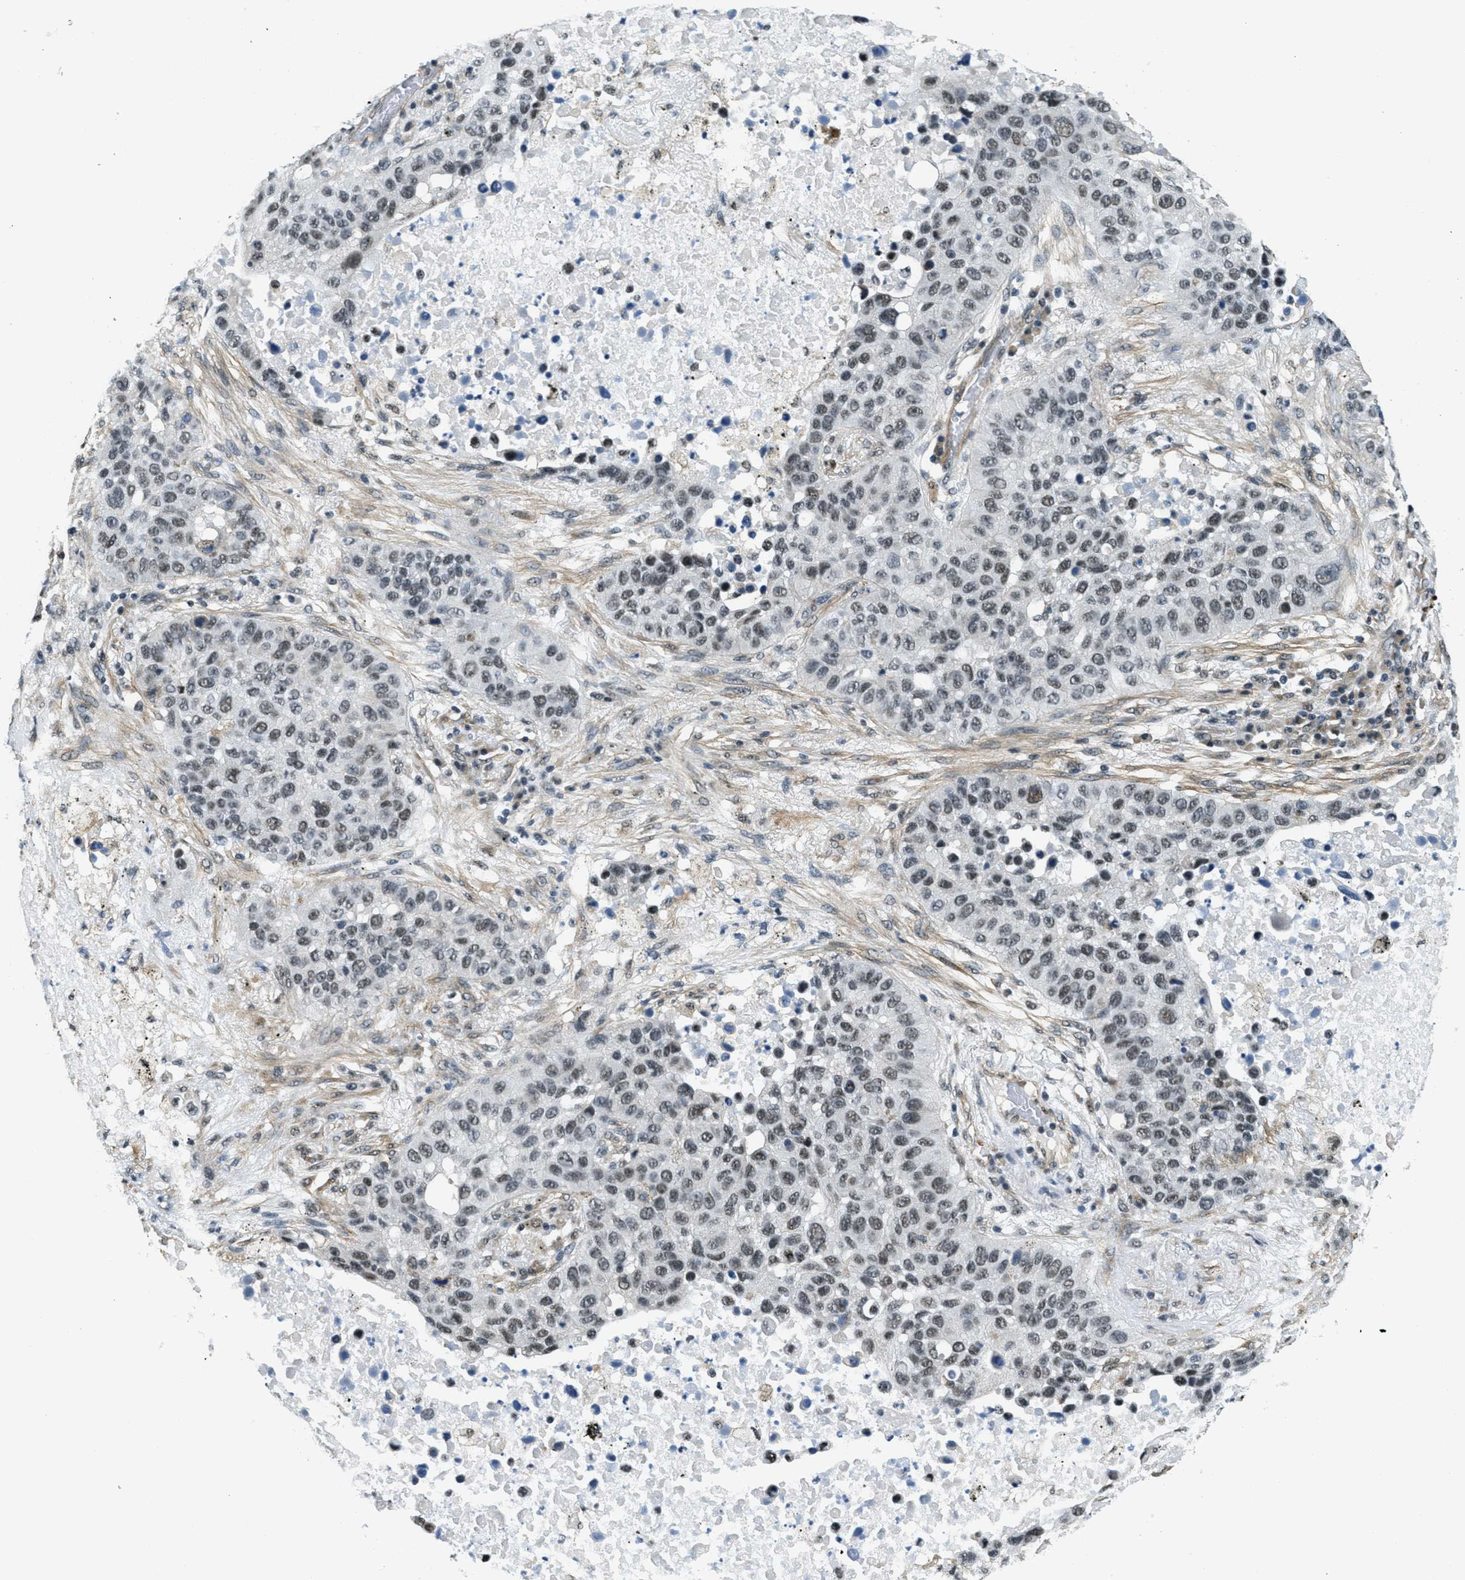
{"staining": {"intensity": "moderate", "quantity": ">75%", "location": "nuclear"}, "tissue": "lung cancer", "cell_type": "Tumor cells", "image_type": "cancer", "snomed": [{"axis": "morphology", "description": "Squamous cell carcinoma, NOS"}, {"axis": "topography", "description": "Lung"}], "caption": "Protein staining reveals moderate nuclear staining in about >75% of tumor cells in squamous cell carcinoma (lung).", "gene": "CFAP36", "patient": {"sex": "male", "age": 57}}